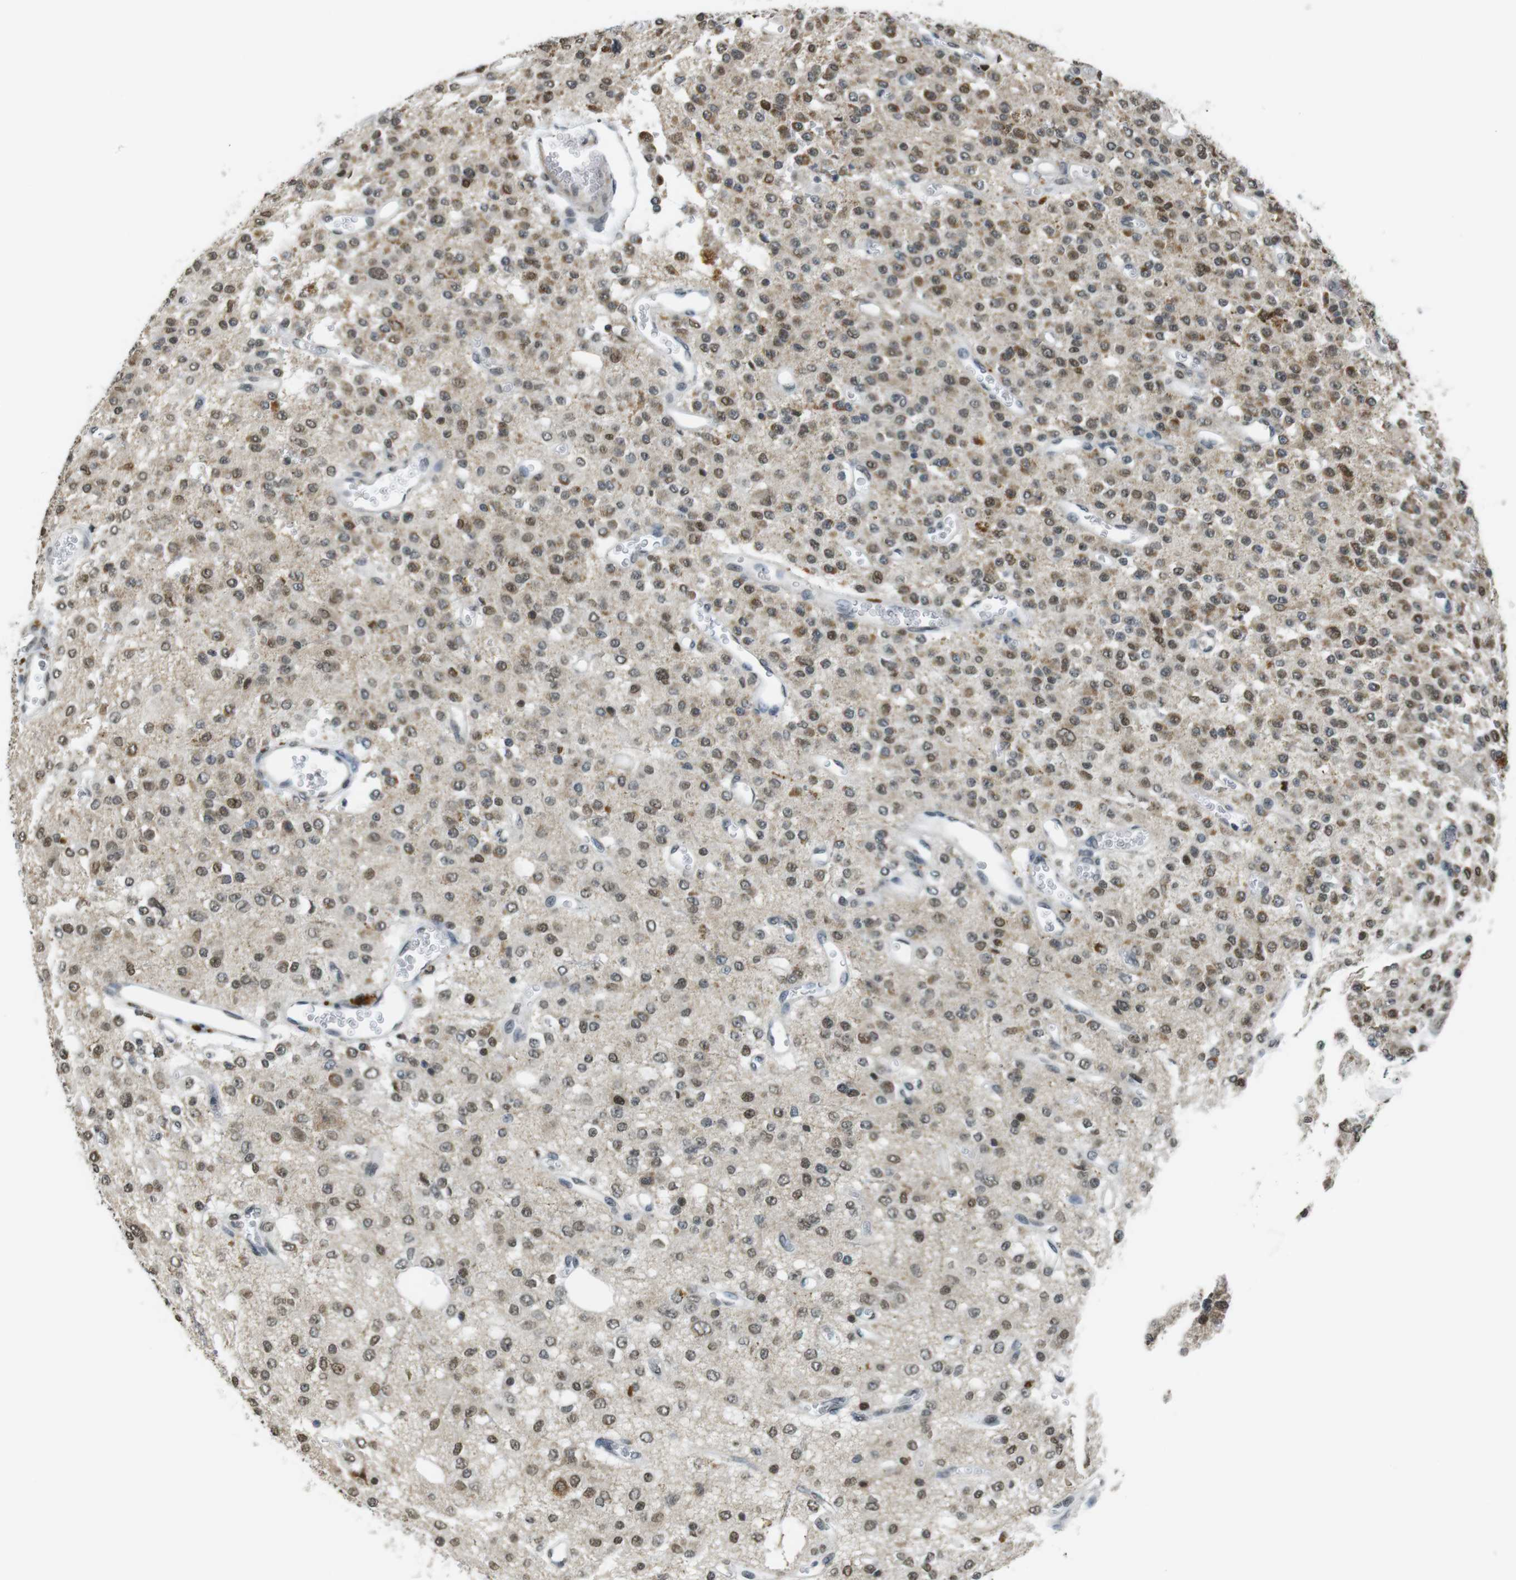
{"staining": {"intensity": "moderate", "quantity": ">75%", "location": "cytoplasmic/membranous,nuclear"}, "tissue": "glioma", "cell_type": "Tumor cells", "image_type": "cancer", "snomed": [{"axis": "morphology", "description": "Glioma, malignant, Low grade"}, {"axis": "topography", "description": "Brain"}], "caption": "Protein staining of glioma tissue reveals moderate cytoplasmic/membranous and nuclear expression in approximately >75% of tumor cells.", "gene": "USP7", "patient": {"sex": "male", "age": 38}}